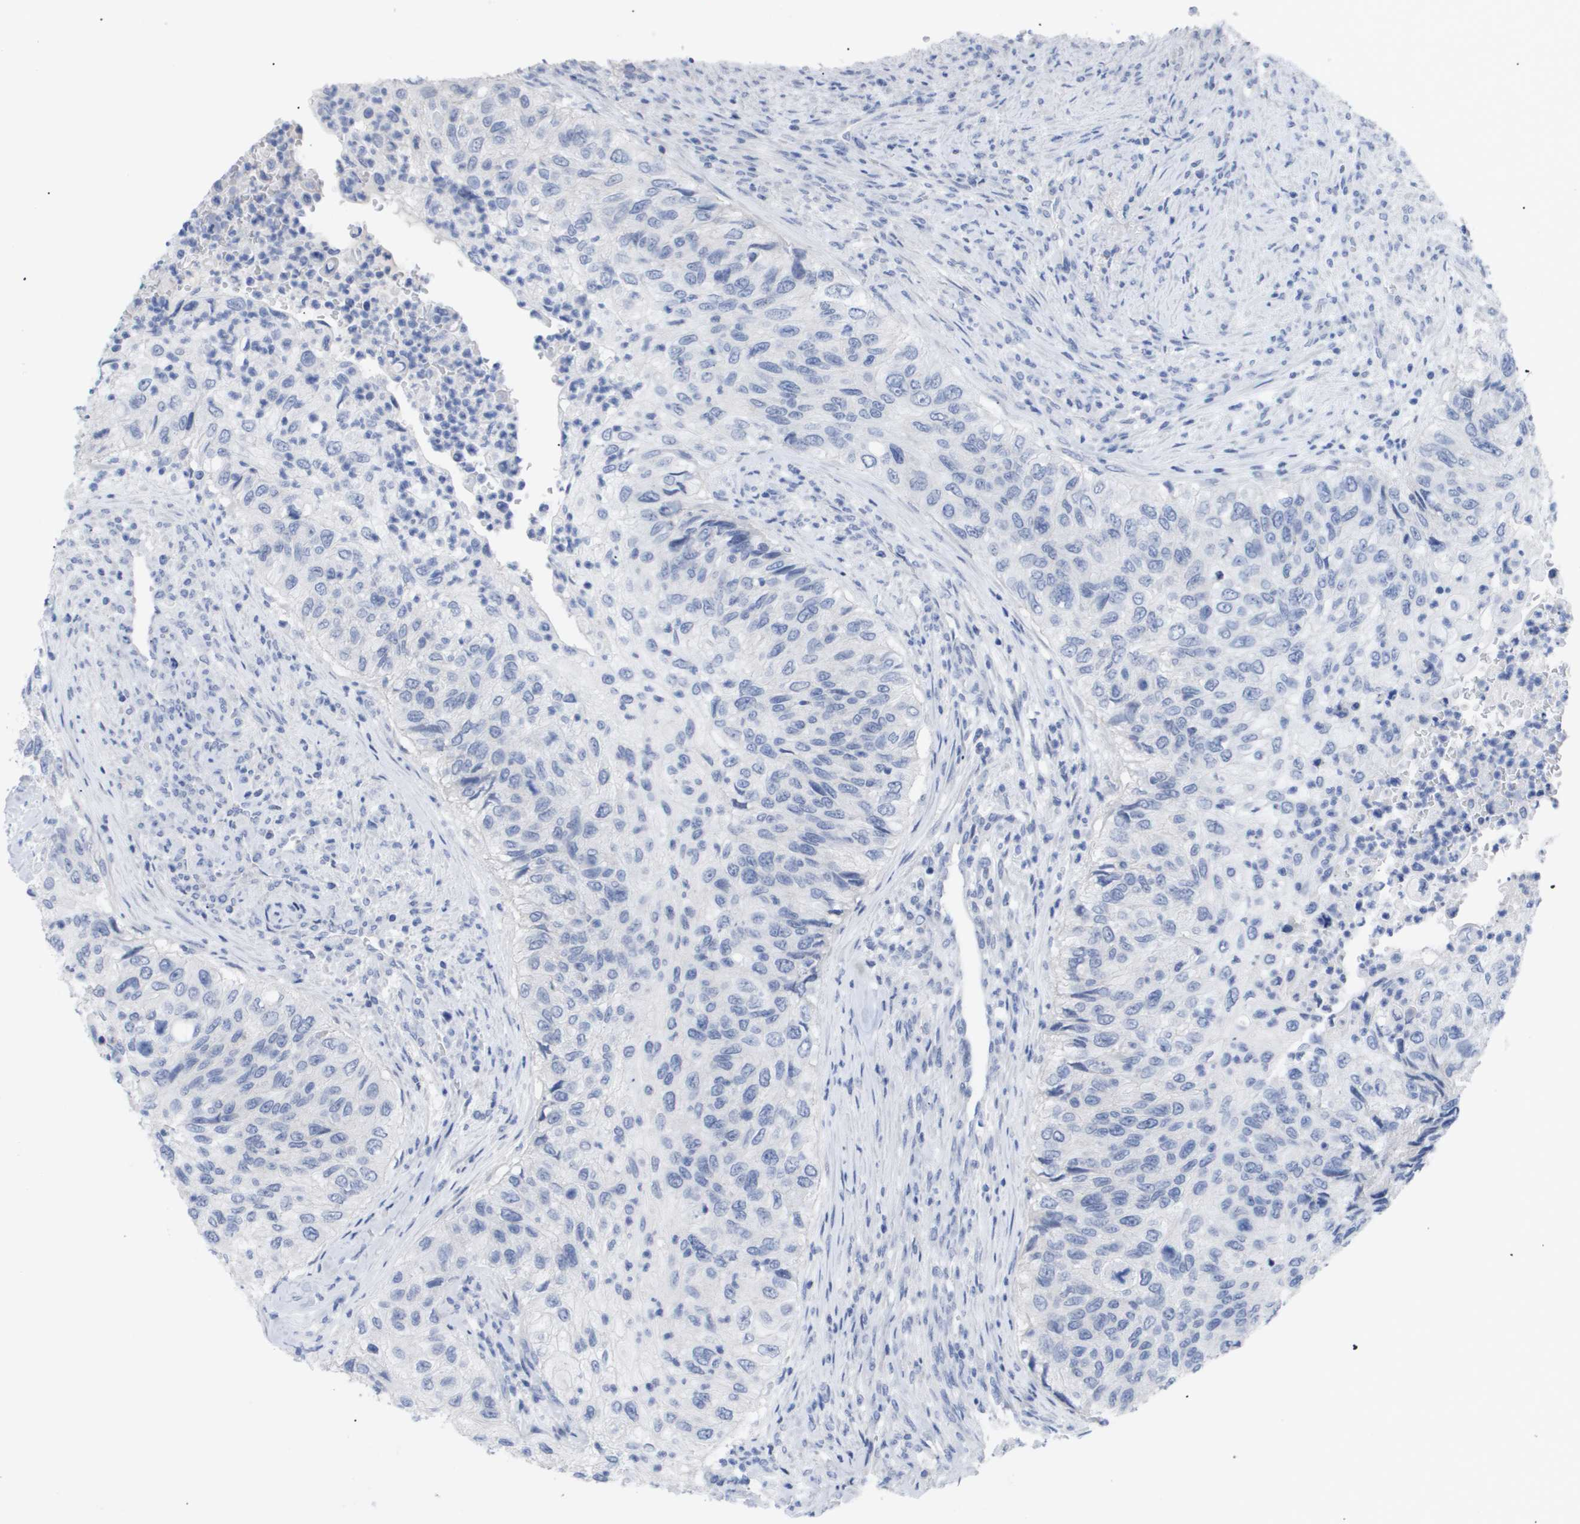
{"staining": {"intensity": "negative", "quantity": "none", "location": "none"}, "tissue": "urothelial cancer", "cell_type": "Tumor cells", "image_type": "cancer", "snomed": [{"axis": "morphology", "description": "Urothelial carcinoma, High grade"}, {"axis": "topography", "description": "Urinary bladder"}], "caption": "There is no significant positivity in tumor cells of urothelial cancer.", "gene": "CAV3", "patient": {"sex": "female", "age": 60}}